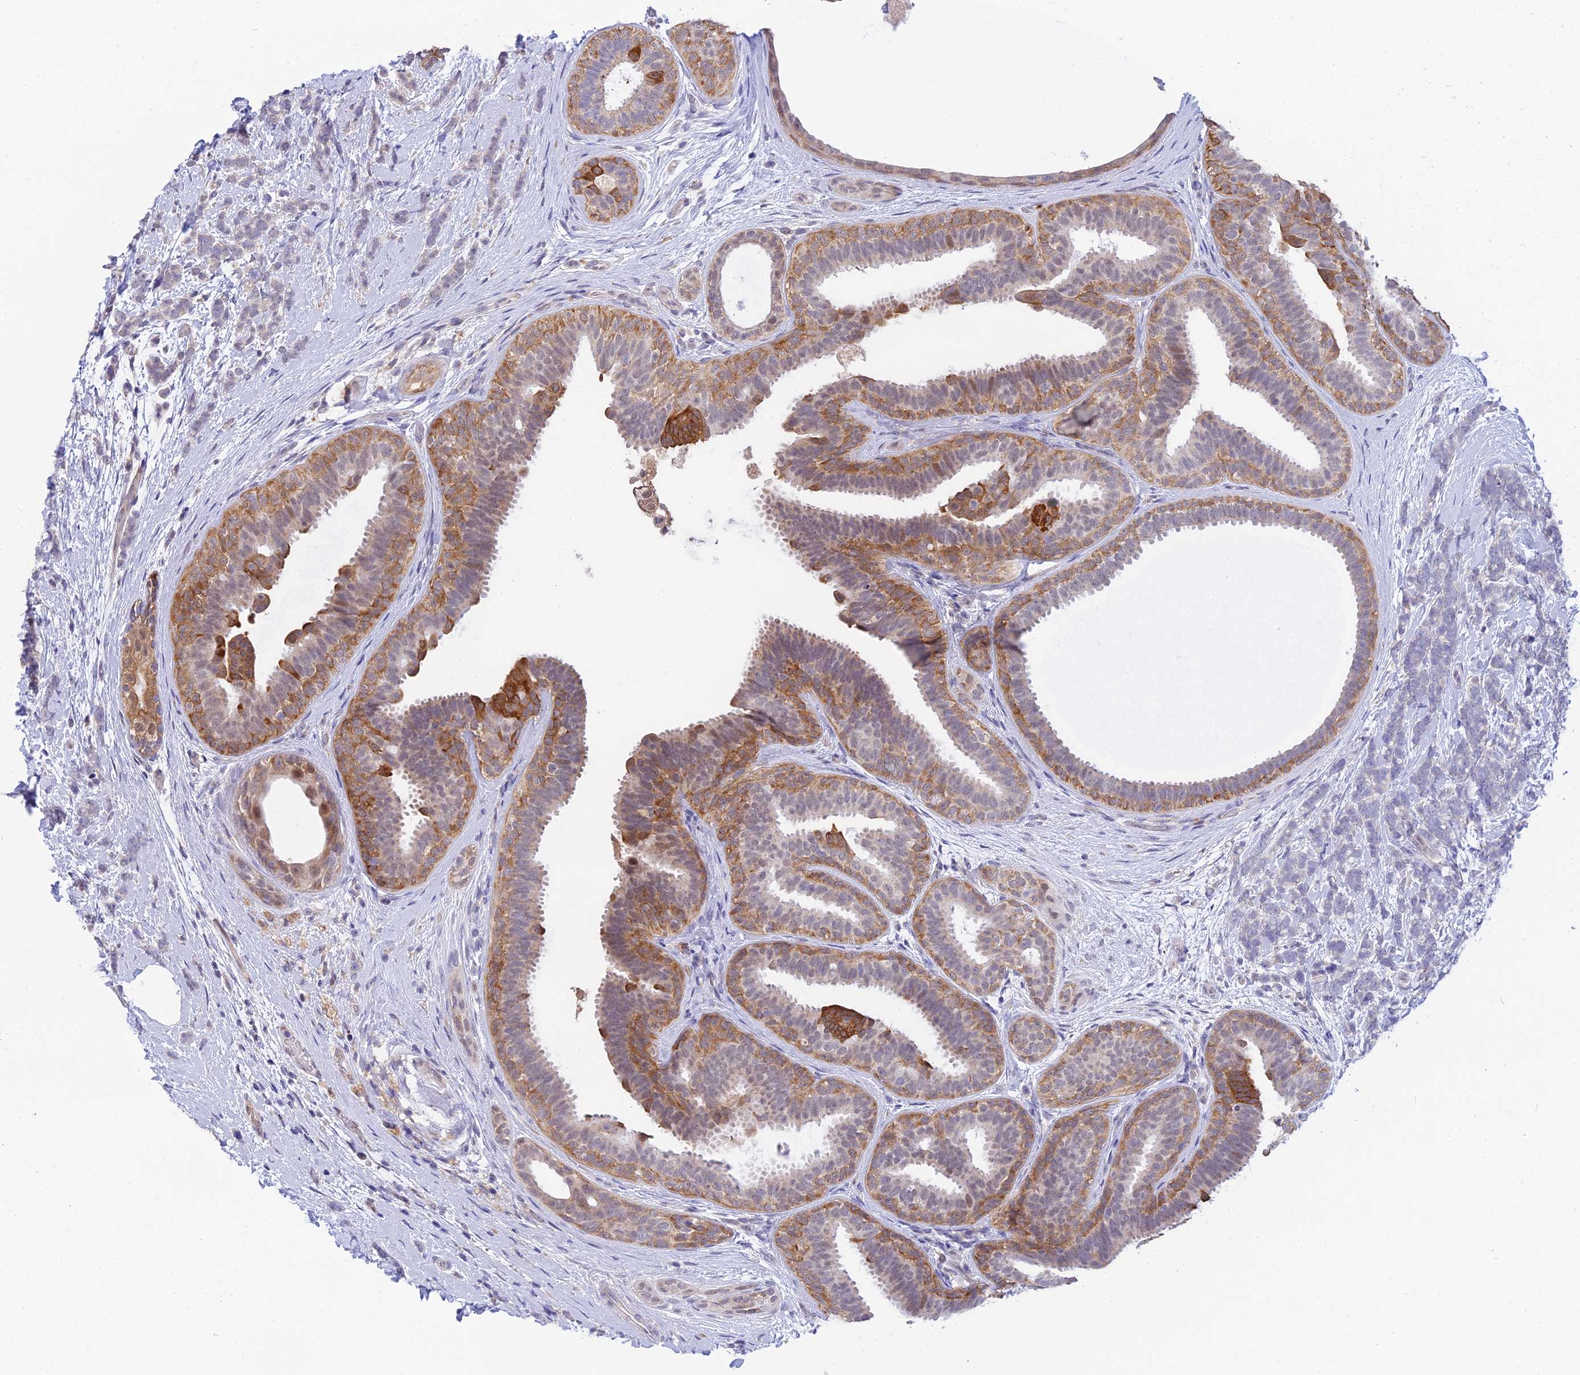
{"staining": {"intensity": "negative", "quantity": "none", "location": "none"}, "tissue": "breast cancer", "cell_type": "Tumor cells", "image_type": "cancer", "snomed": [{"axis": "morphology", "description": "Lobular carcinoma"}, {"axis": "topography", "description": "Breast"}], "caption": "Micrograph shows no significant protein positivity in tumor cells of breast cancer (lobular carcinoma). (DAB immunohistochemistry, high magnification).", "gene": "KCTD14", "patient": {"sex": "female", "age": 58}}